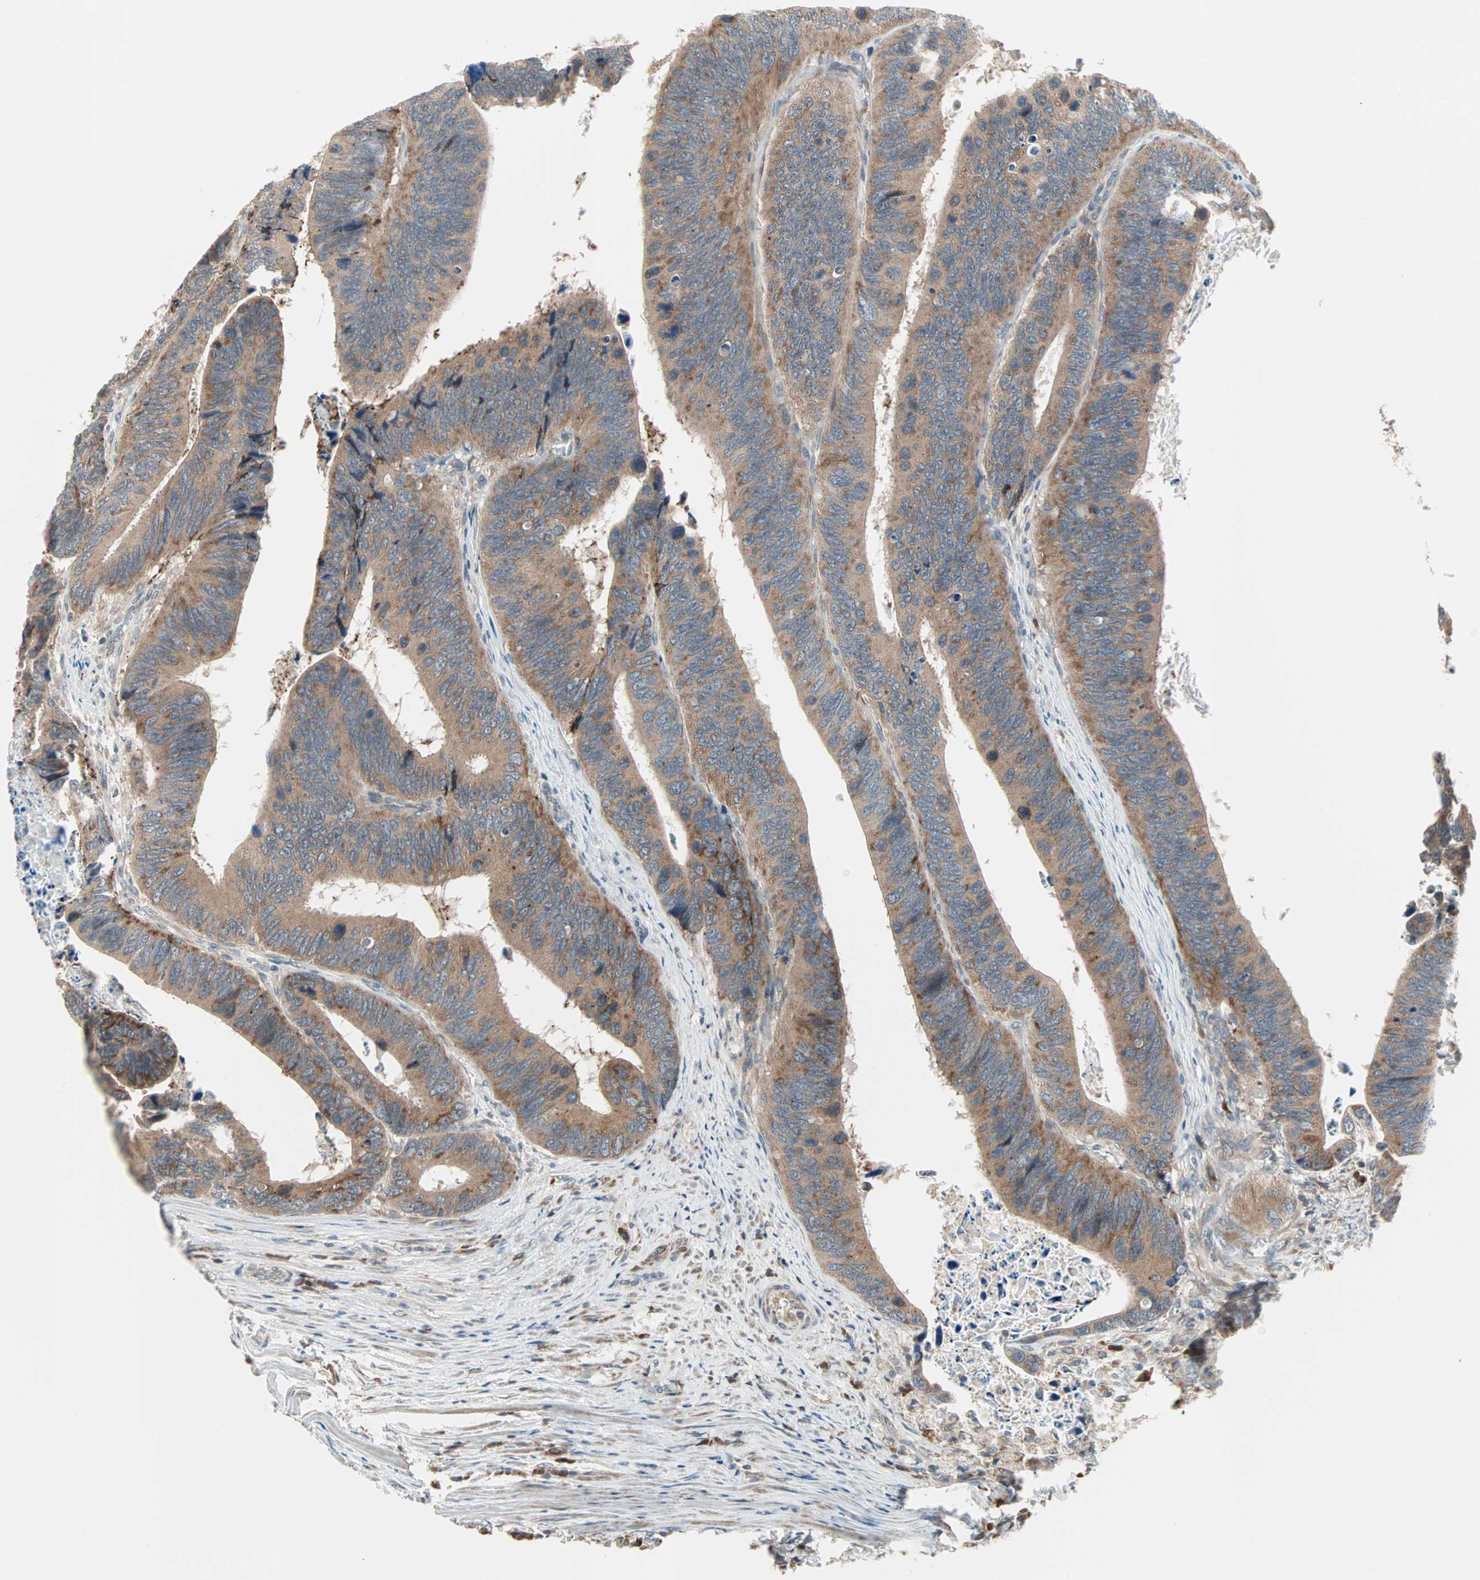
{"staining": {"intensity": "moderate", "quantity": ">75%", "location": "cytoplasmic/membranous"}, "tissue": "colorectal cancer", "cell_type": "Tumor cells", "image_type": "cancer", "snomed": [{"axis": "morphology", "description": "Adenocarcinoma, NOS"}, {"axis": "topography", "description": "Colon"}], "caption": "Immunohistochemical staining of colorectal adenocarcinoma exhibits medium levels of moderate cytoplasmic/membranous protein staining in about >75% of tumor cells. Immunohistochemistry stains the protein of interest in brown and the nuclei are stained blue.", "gene": "SAR1A", "patient": {"sex": "male", "age": 72}}